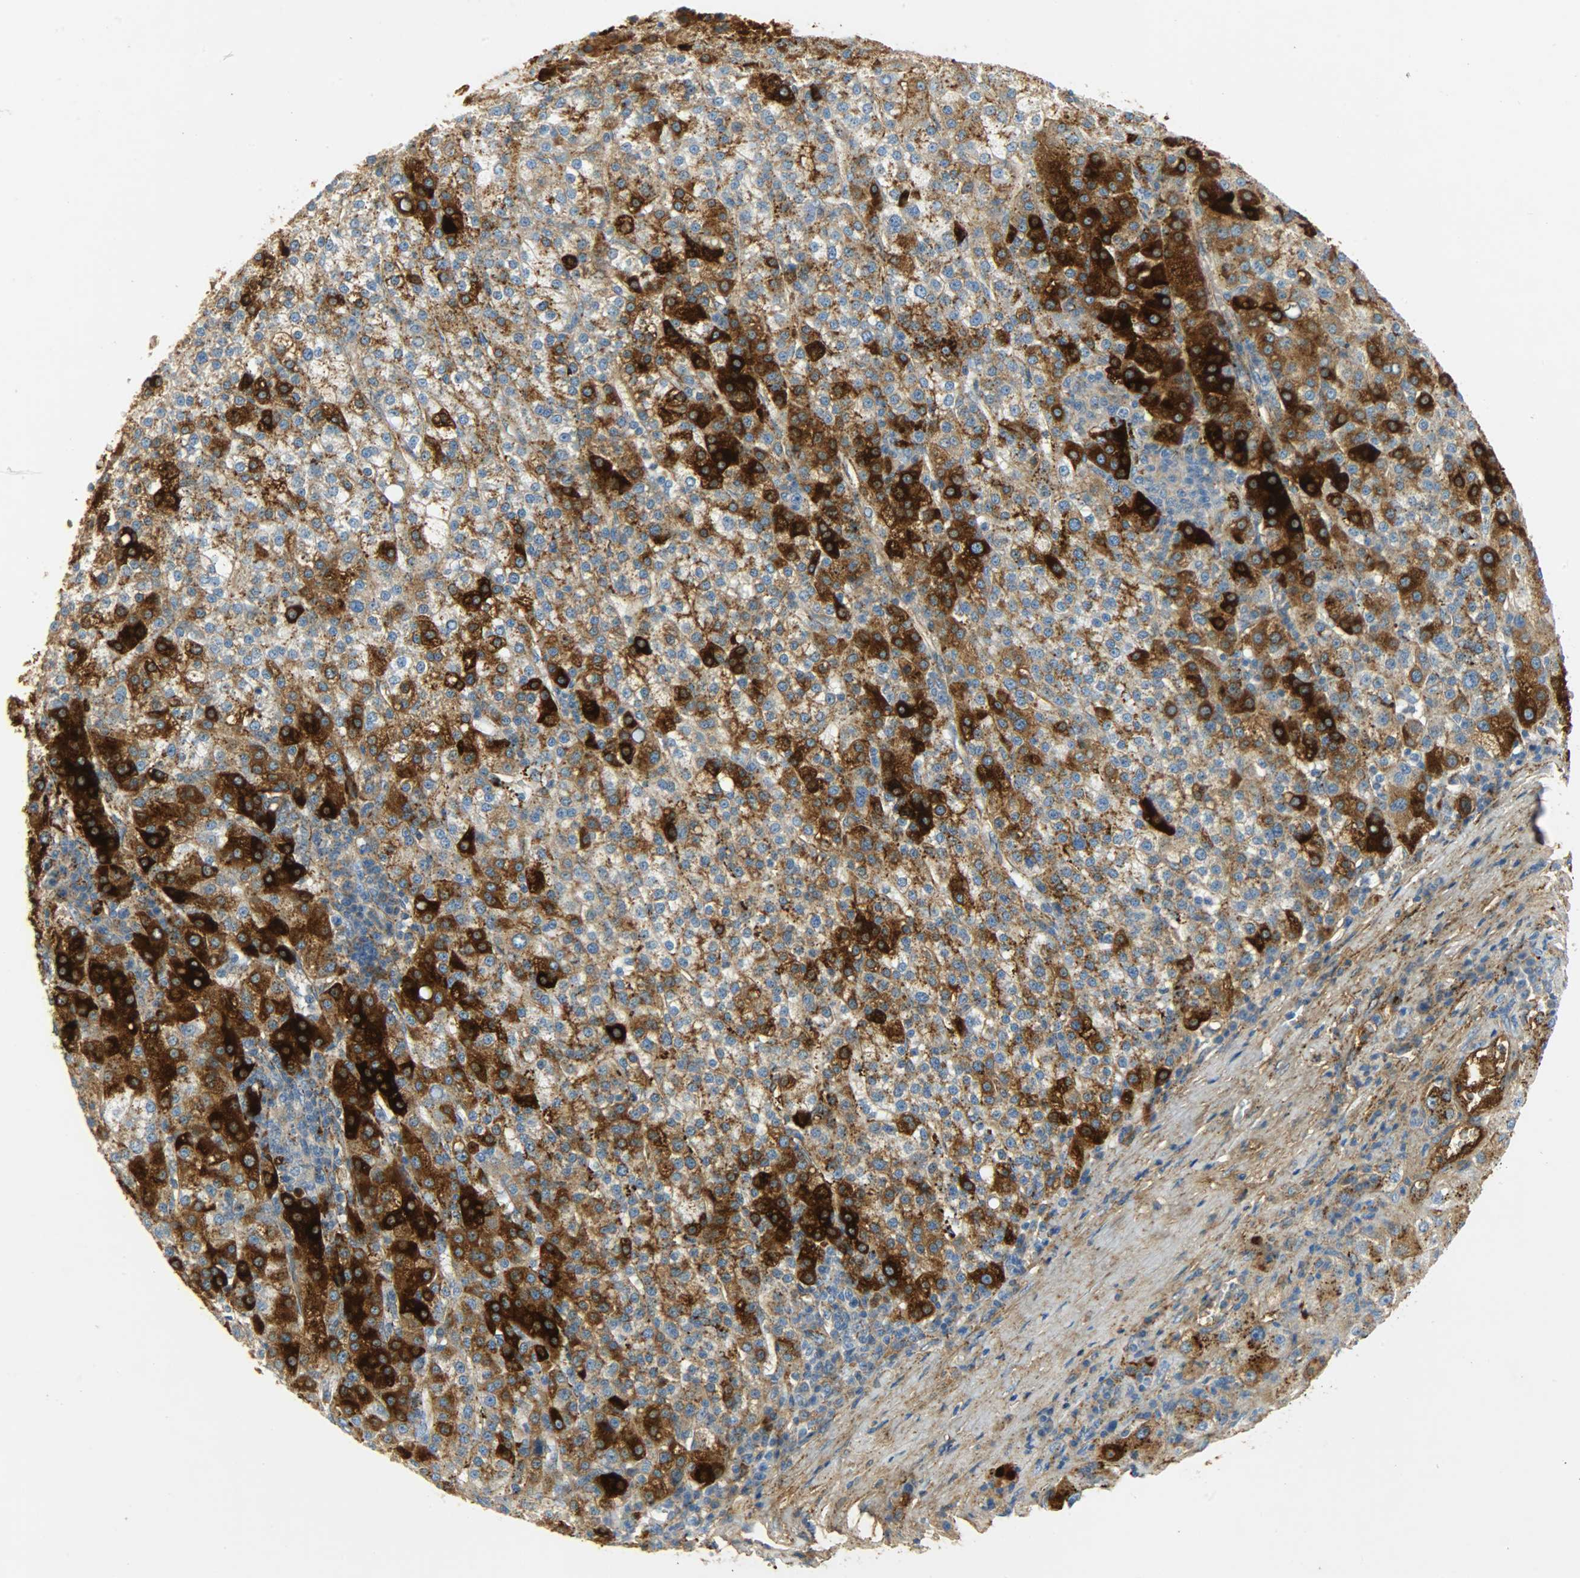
{"staining": {"intensity": "strong", "quantity": ">75%", "location": "cytoplasmic/membranous"}, "tissue": "liver cancer", "cell_type": "Tumor cells", "image_type": "cancer", "snomed": [{"axis": "morphology", "description": "Carcinoma, Hepatocellular, NOS"}, {"axis": "topography", "description": "Liver"}], "caption": "An IHC image of tumor tissue is shown. Protein staining in brown shows strong cytoplasmic/membranous positivity in liver cancer within tumor cells.", "gene": "CRP", "patient": {"sex": "female", "age": 58}}